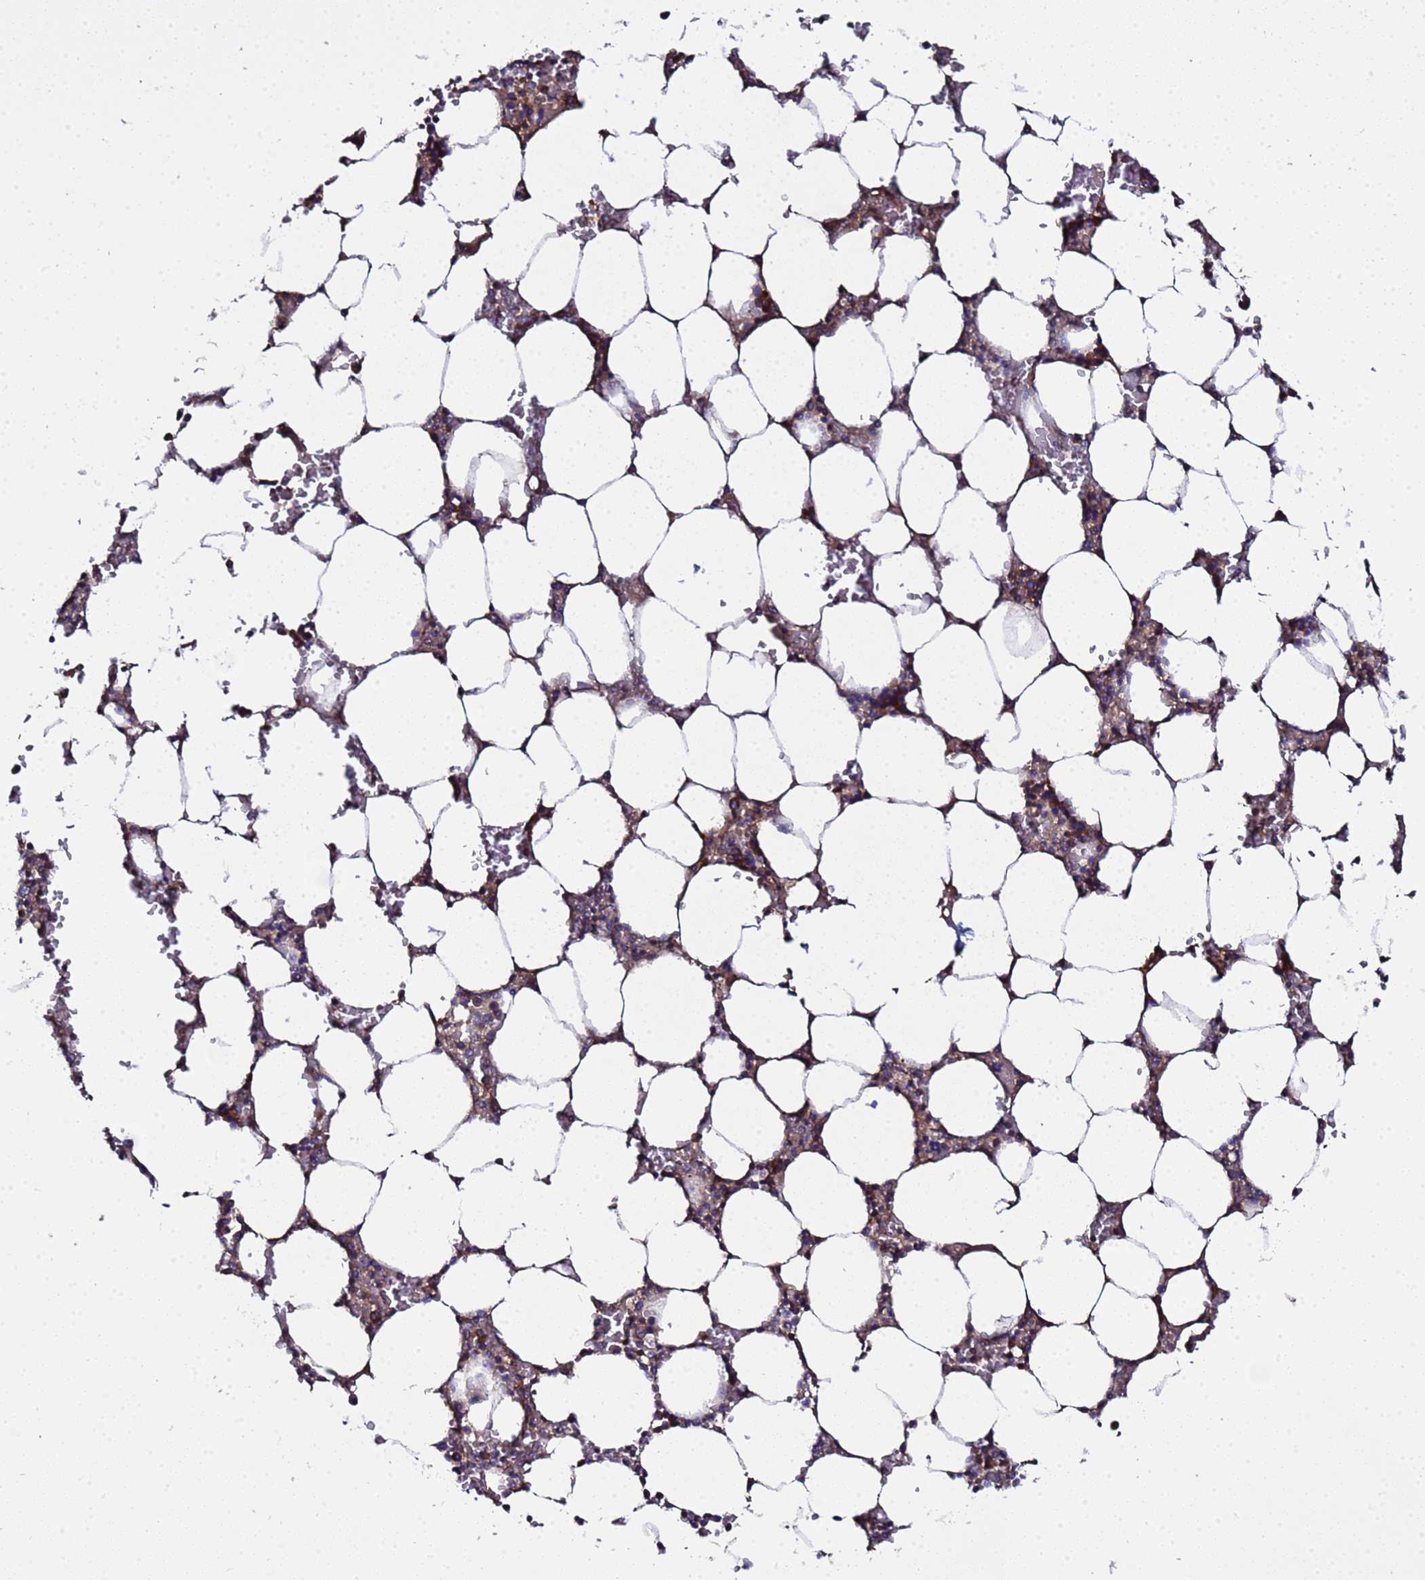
{"staining": {"intensity": "strong", "quantity": "25%-75%", "location": "cytoplasmic/membranous"}, "tissue": "bone marrow", "cell_type": "Hematopoietic cells", "image_type": "normal", "snomed": [{"axis": "morphology", "description": "Normal tissue, NOS"}, {"axis": "topography", "description": "Bone marrow"}], "caption": "Immunohistochemical staining of unremarkable bone marrow reveals high levels of strong cytoplasmic/membranous positivity in about 25%-75% of hematopoietic cells.", "gene": "MOCS1", "patient": {"sex": "male", "age": 64}}